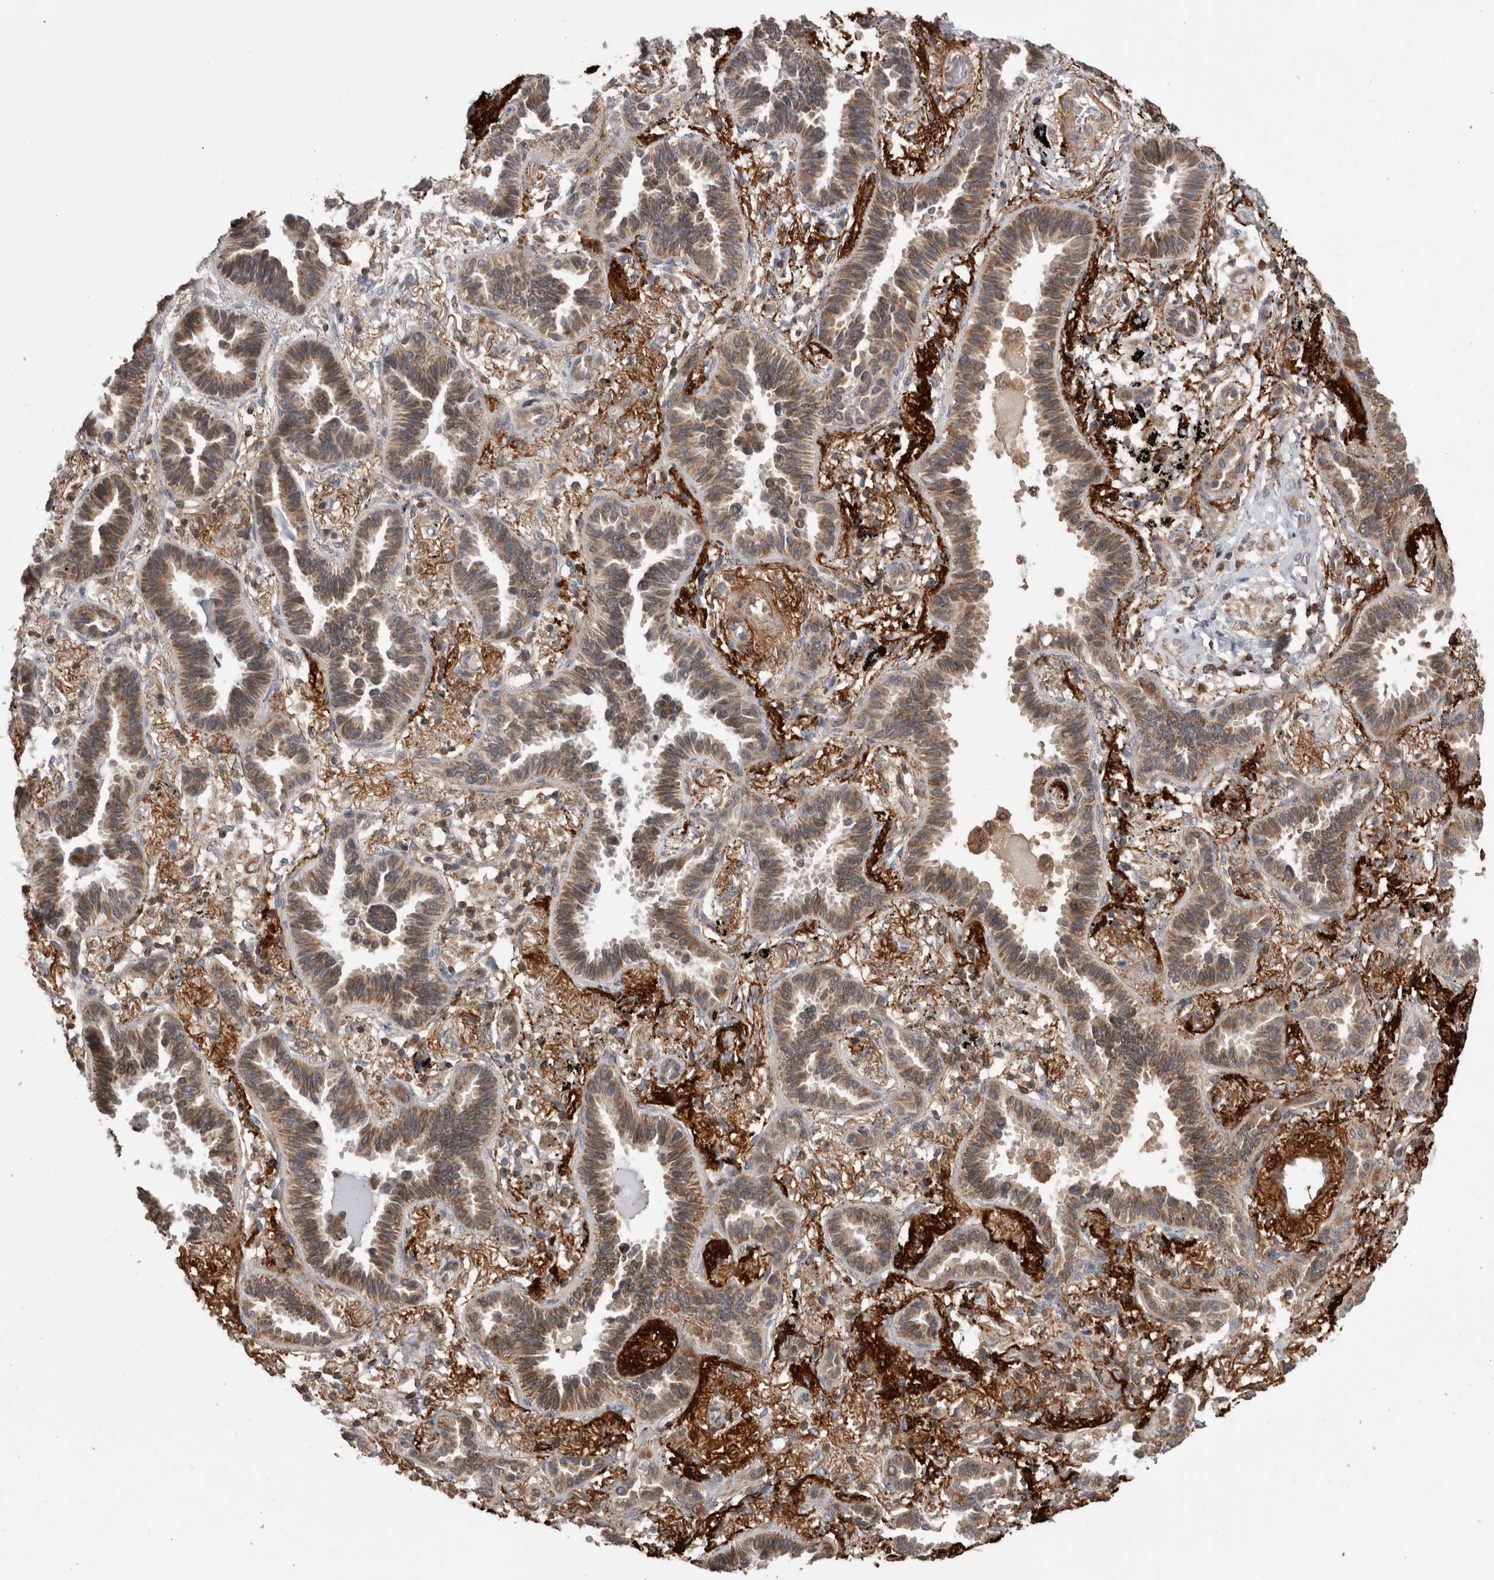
{"staining": {"intensity": "weak", "quantity": ">75%", "location": "cytoplasmic/membranous"}, "tissue": "lung cancer", "cell_type": "Tumor cells", "image_type": "cancer", "snomed": [{"axis": "morphology", "description": "Adenocarcinoma, NOS"}, {"axis": "topography", "description": "Lung"}], "caption": "Brown immunohistochemical staining in human lung adenocarcinoma reveals weak cytoplasmic/membranous staining in about >75% of tumor cells.", "gene": "DARS2", "patient": {"sex": "male", "age": 59}}